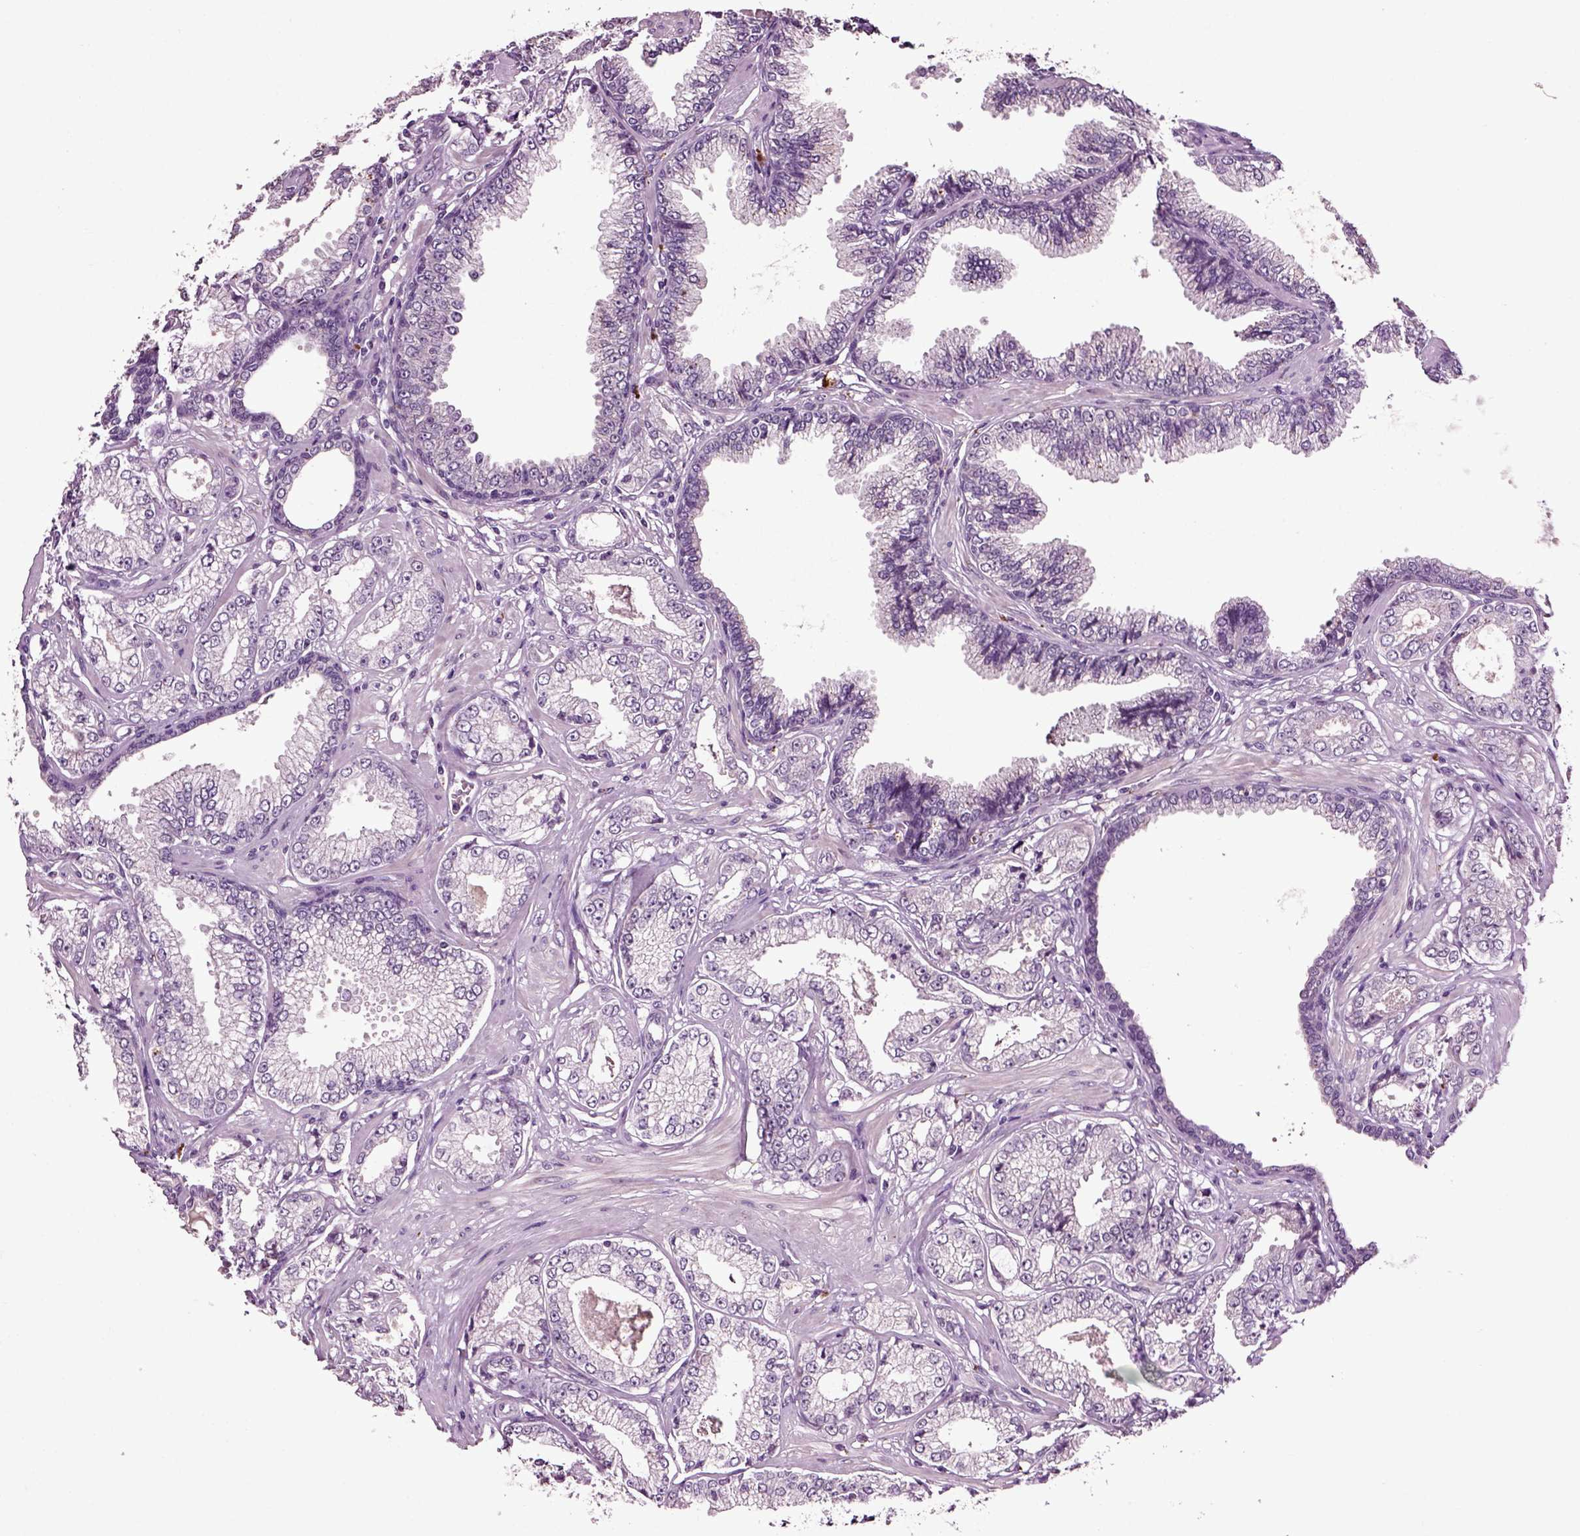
{"staining": {"intensity": "negative", "quantity": "none", "location": "none"}, "tissue": "prostate cancer", "cell_type": "Tumor cells", "image_type": "cancer", "snomed": [{"axis": "morphology", "description": "Adenocarcinoma, NOS"}, {"axis": "topography", "description": "Prostate"}], "caption": "DAB immunohistochemical staining of prostate adenocarcinoma reveals no significant staining in tumor cells.", "gene": "CRHR1", "patient": {"sex": "male", "age": 64}}